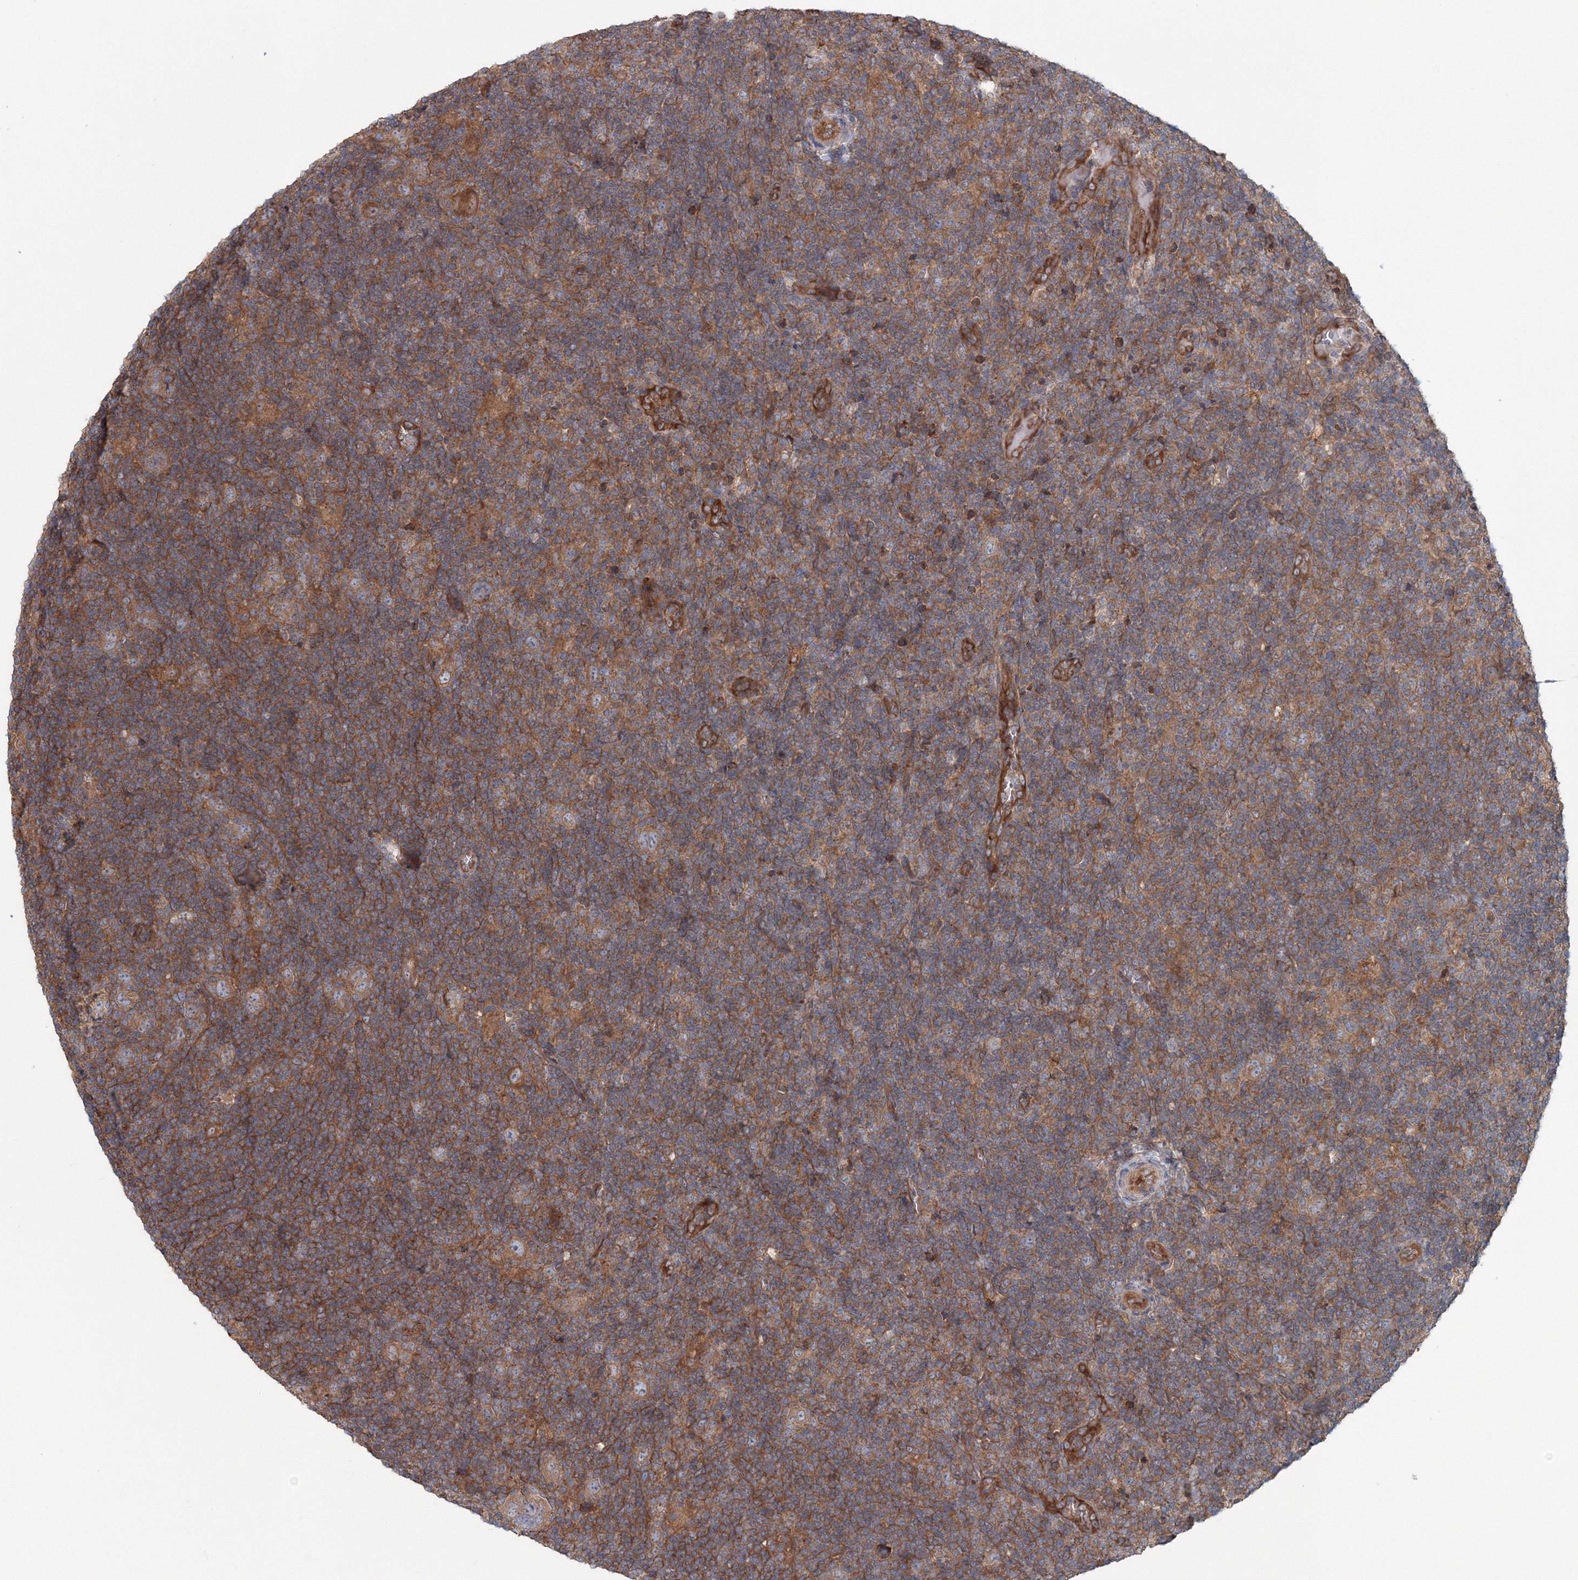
{"staining": {"intensity": "moderate", "quantity": "25%-75%", "location": "cytoplasmic/membranous"}, "tissue": "lymphoma", "cell_type": "Tumor cells", "image_type": "cancer", "snomed": [{"axis": "morphology", "description": "Hodgkin's disease, NOS"}, {"axis": "topography", "description": "Lymph node"}], "caption": "A brown stain highlights moderate cytoplasmic/membranous expression of a protein in Hodgkin's disease tumor cells.", "gene": "EXOC1", "patient": {"sex": "female", "age": 57}}